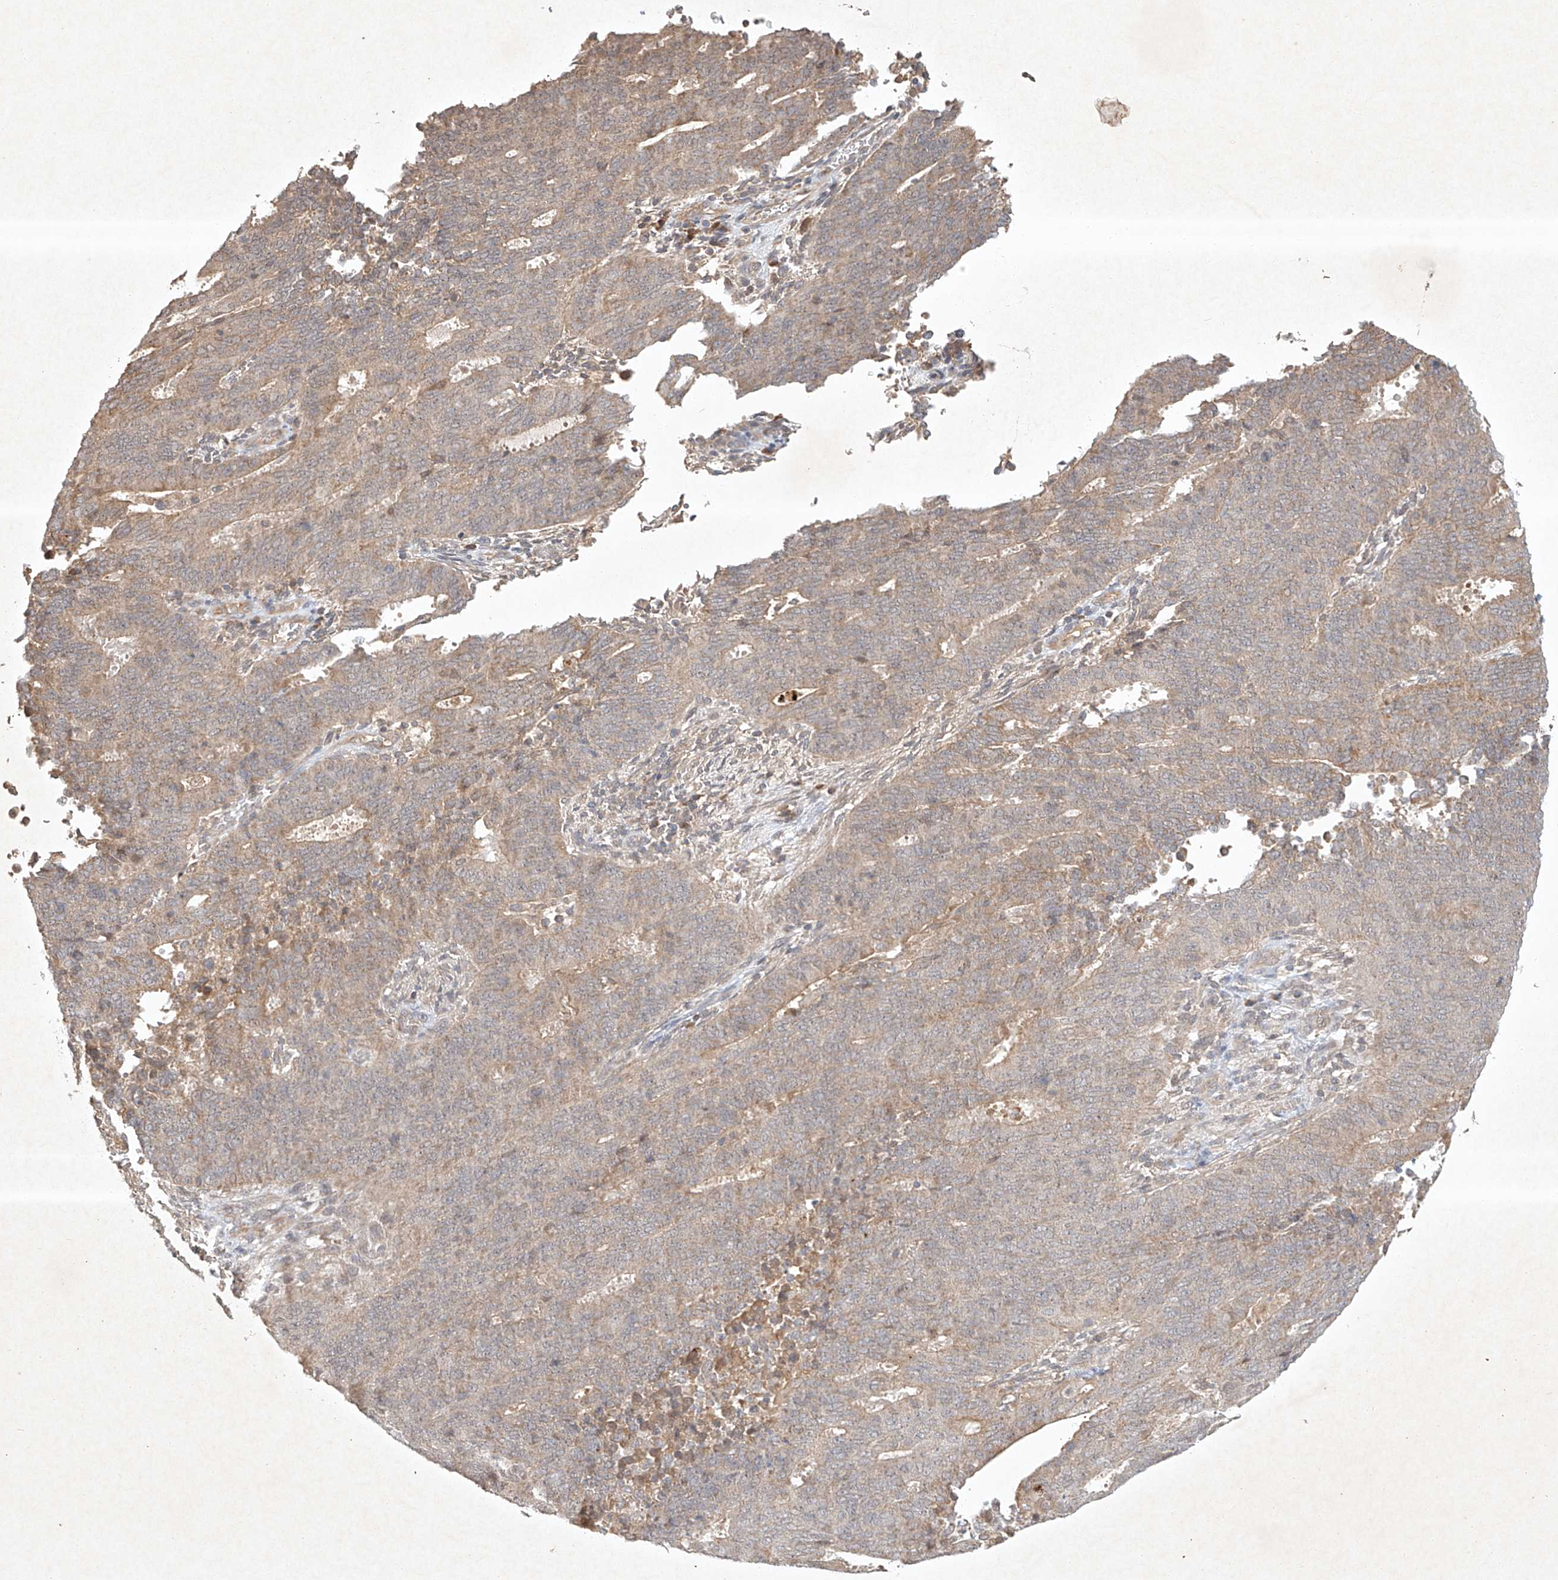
{"staining": {"intensity": "weak", "quantity": ">75%", "location": "cytoplasmic/membranous"}, "tissue": "cervical cancer", "cell_type": "Tumor cells", "image_type": "cancer", "snomed": [{"axis": "morphology", "description": "Adenocarcinoma, NOS"}, {"axis": "topography", "description": "Cervix"}], "caption": "Protein staining demonstrates weak cytoplasmic/membranous expression in about >75% of tumor cells in cervical adenocarcinoma.", "gene": "BTRC", "patient": {"sex": "female", "age": 44}}